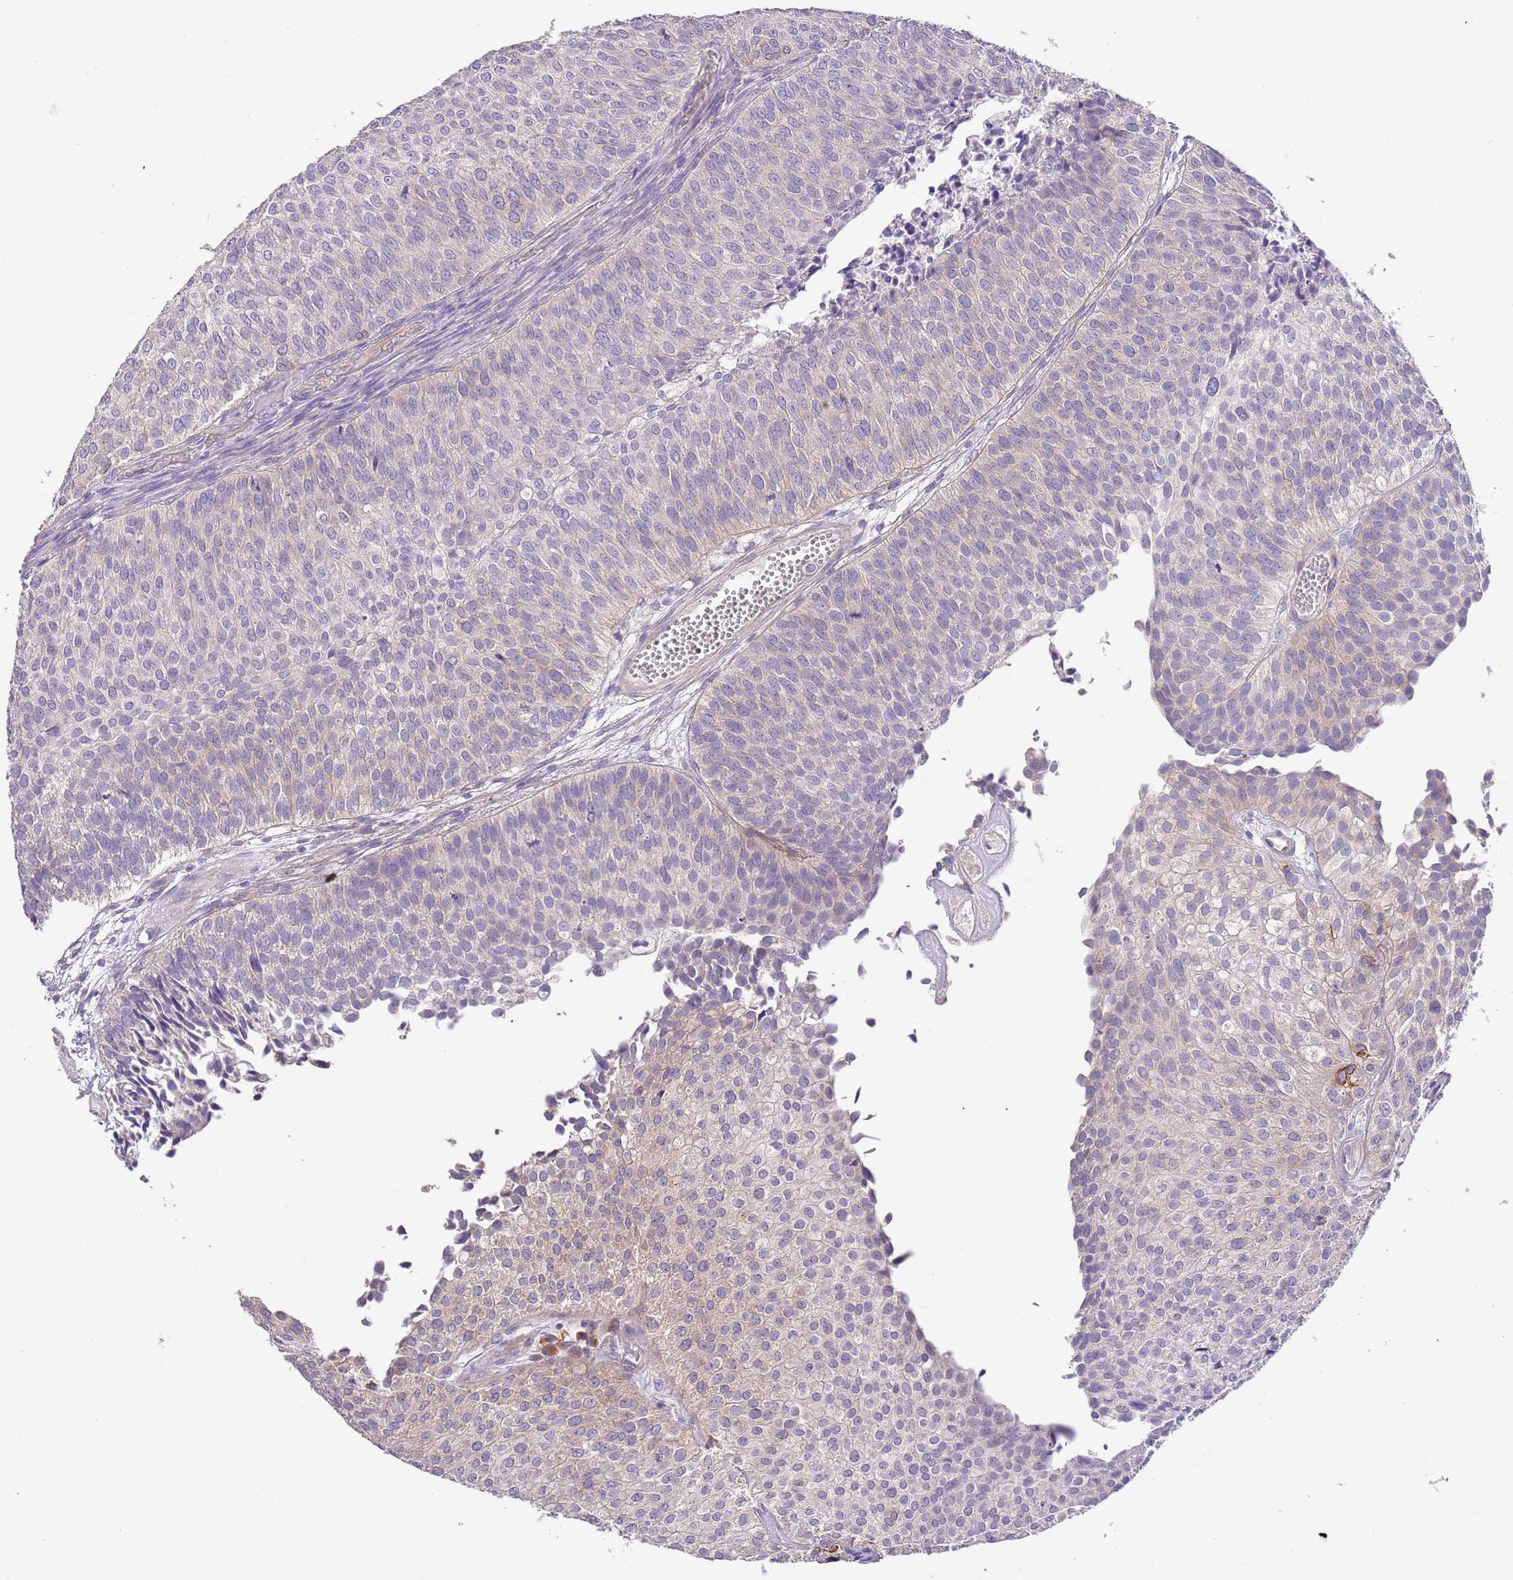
{"staining": {"intensity": "weak", "quantity": "<25%", "location": "cytoplasmic/membranous"}, "tissue": "urothelial cancer", "cell_type": "Tumor cells", "image_type": "cancer", "snomed": [{"axis": "morphology", "description": "Urothelial carcinoma, Low grade"}, {"axis": "topography", "description": "Urinary bladder"}], "caption": "Tumor cells show no significant expression in urothelial carcinoma (low-grade).", "gene": "ZNF658", "patient": {"sex": "male", "age": 84}}